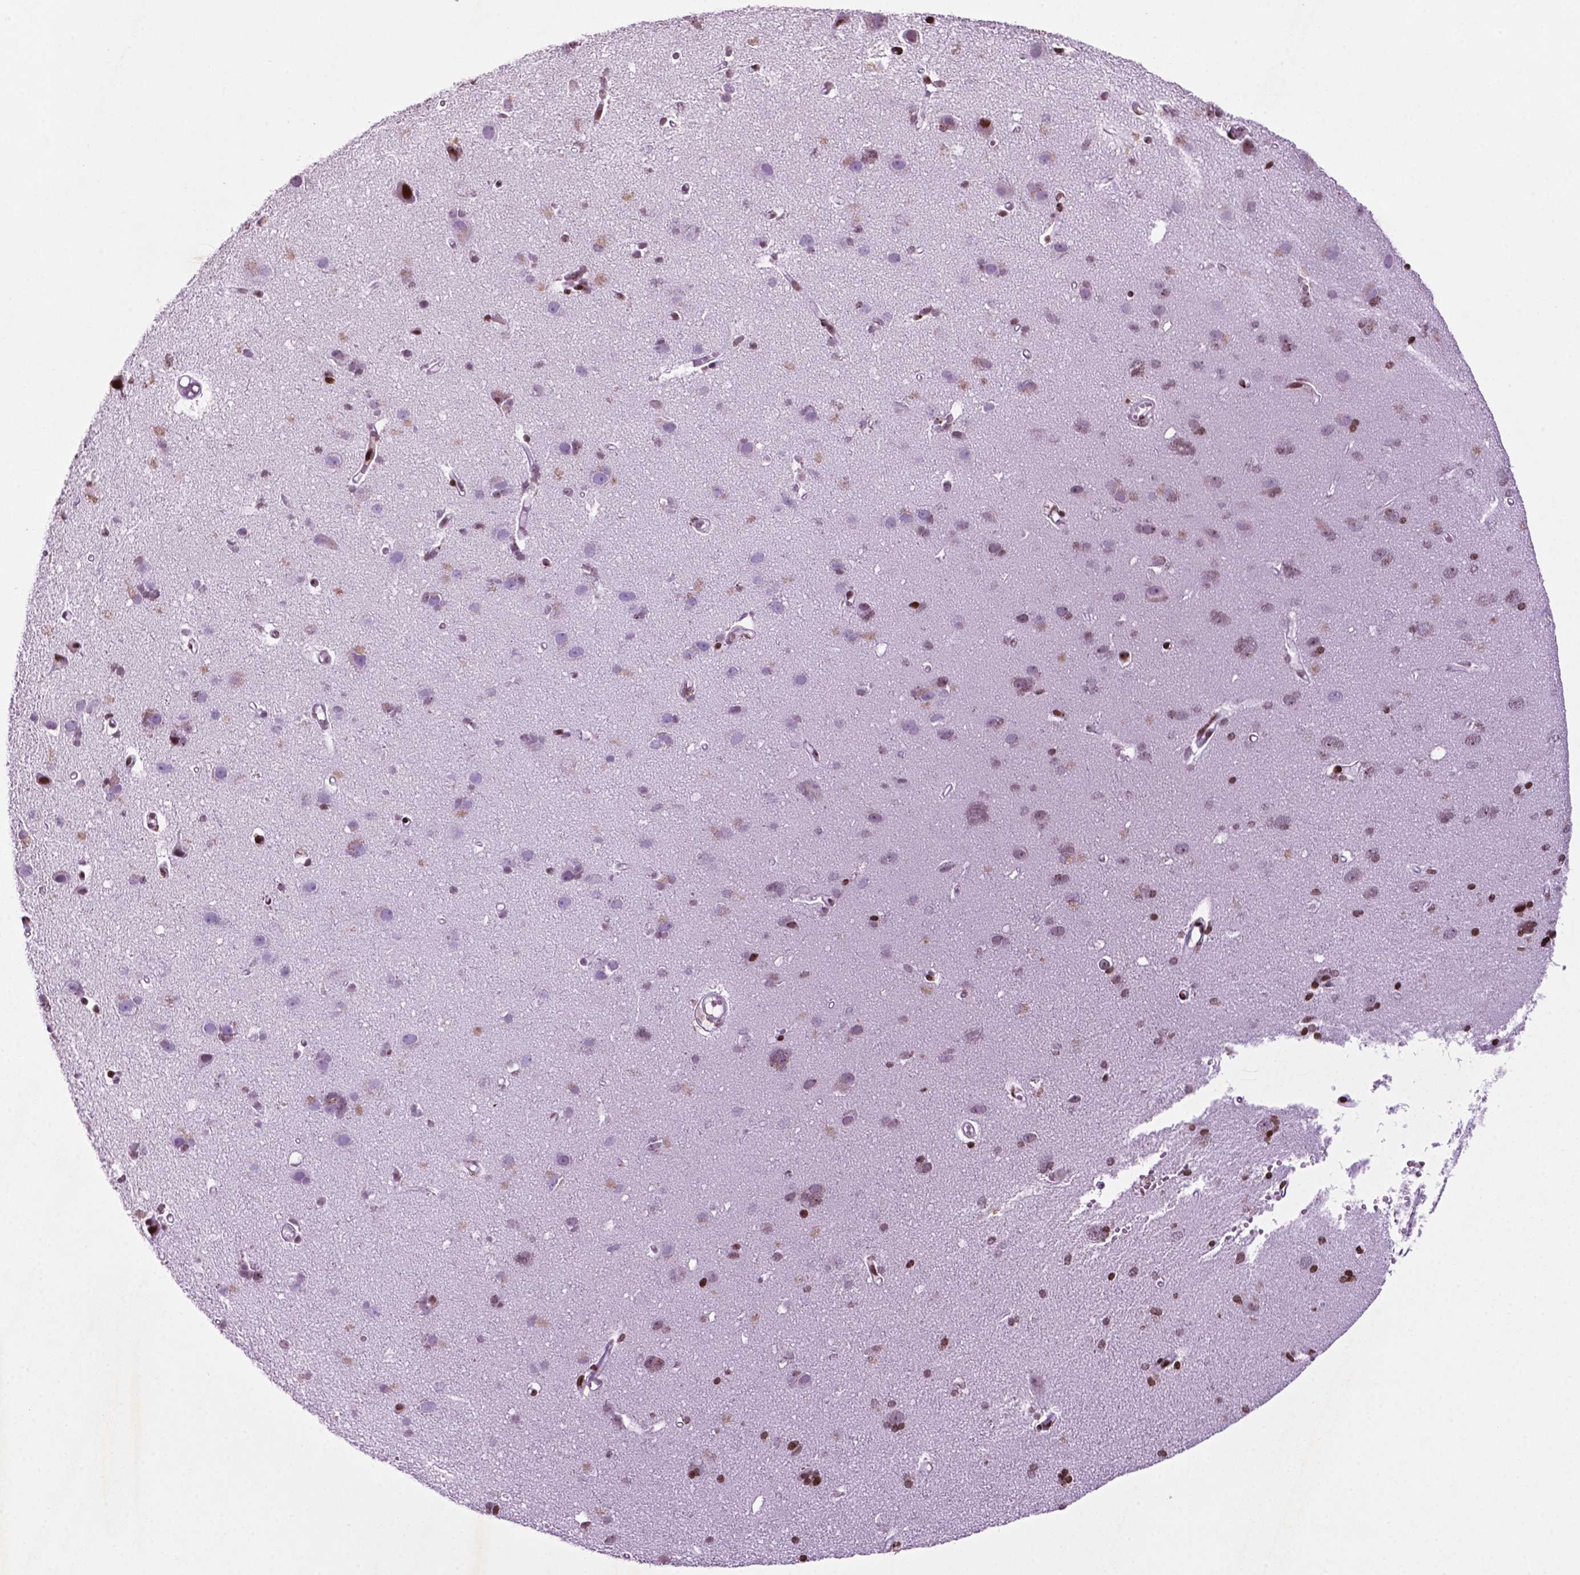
{"staining": {"intensity": "strong", "quantity": ">75%", "location": "cytoplasmic/membranous,nuclear"}, "tissue": "cerebral cortex", "cell_type": "Endothelial cells", "image_type": "normal", "snomed": [{"axis": "morphology", "description": "Normal tissue, NOS"}, {"axis": "morphology", "description": "Glioma, malignant, High grade"}, {"axis": "topography", "description": "Cerebral cortex"}], "caption": "Cerebral cortex stained with a brown dye demonstrates strong cytoplasmic/membranous,nuclear positive expression in approximately >75% of endothelial cells.", "gene": "TMEM250", "patient": {"sex": "male", "age": 71}}